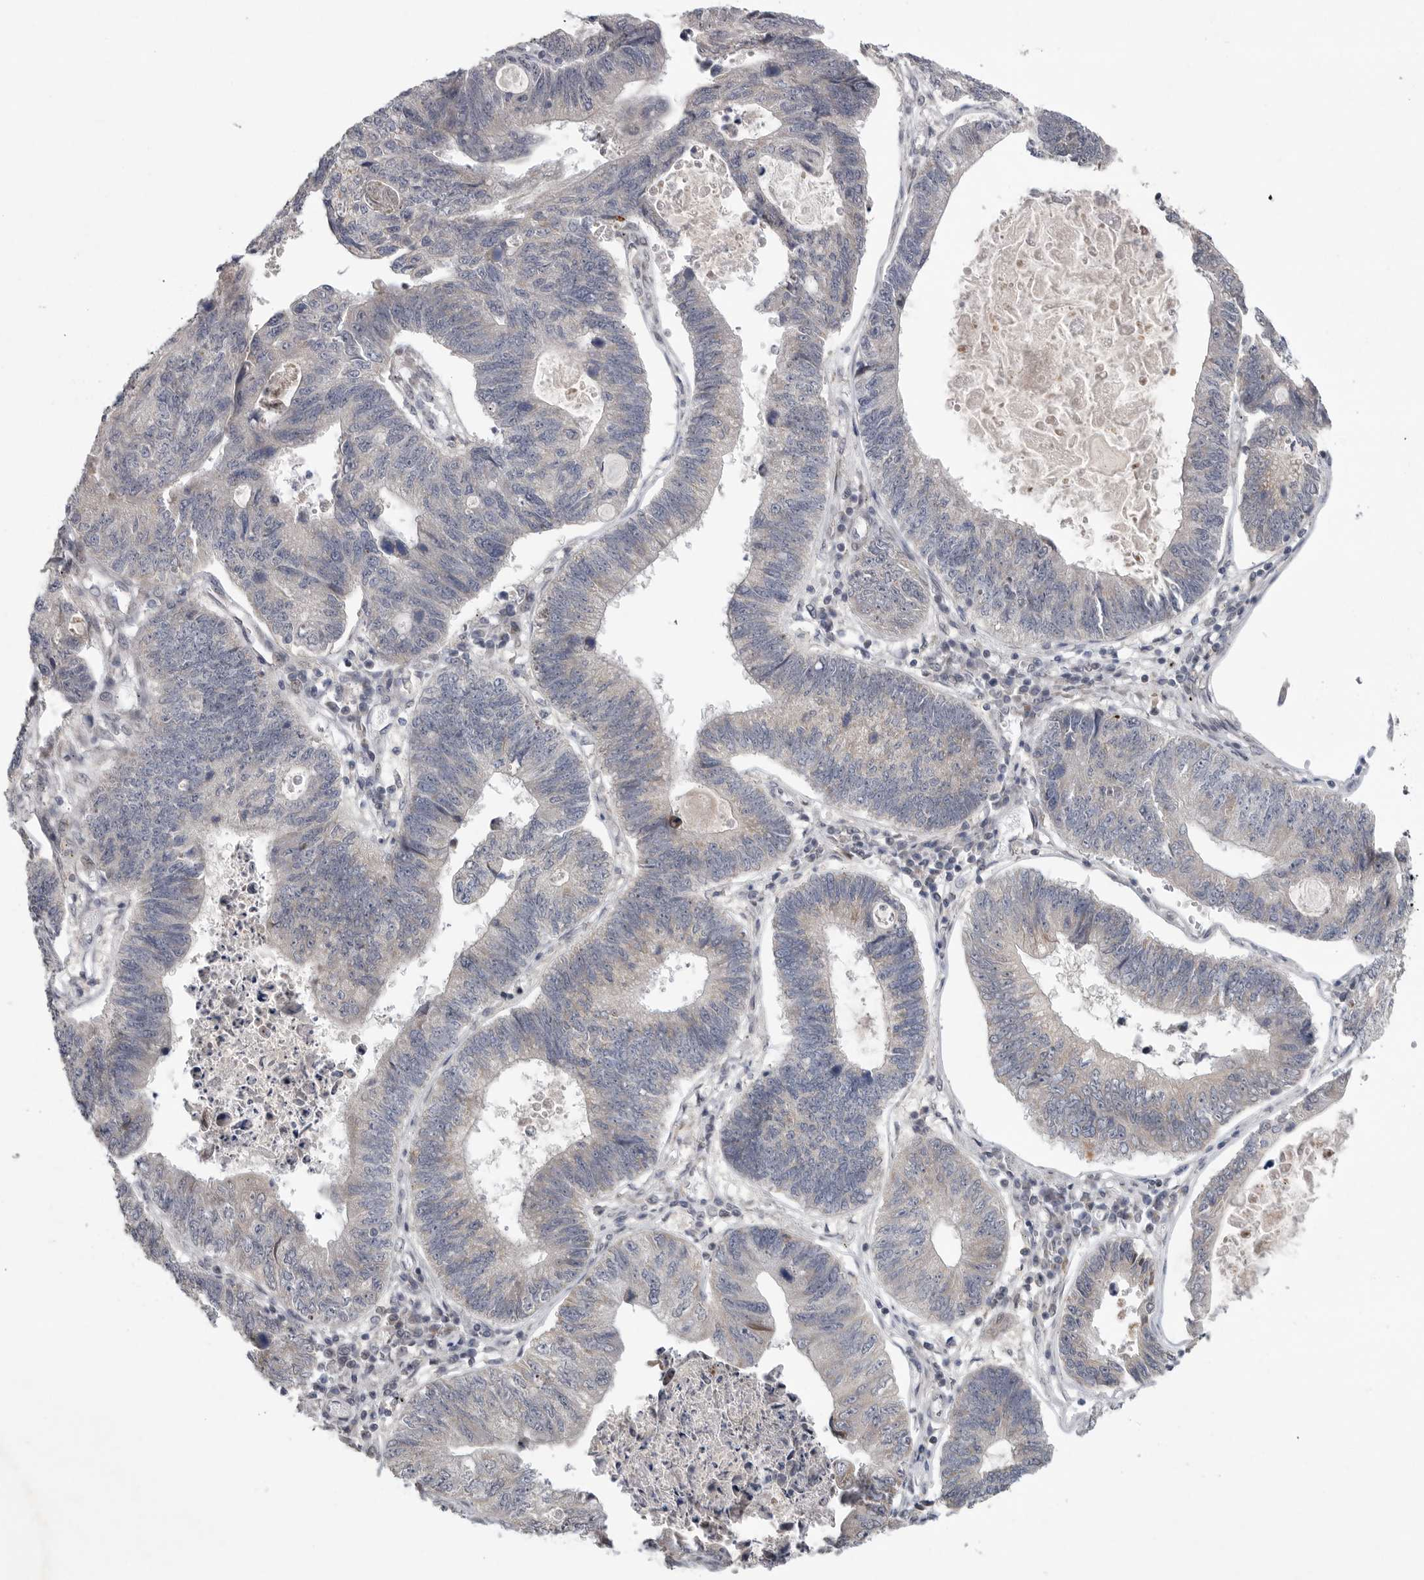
{"staining": {"intensity": "negative", "quantity": "none", "location": "none"}, "tissue": "stomach cancer", "cell_type": "Tumor cells", "image_type": "cancer", "snomed": [{"axis": "morphology", "description": "Adenocarcinoma, NOS"}, {"axis": "topography", "description": "Stomach"}], "caption": "The histopathology image exhibits no staining of tumor cells in stomach cancer.", "gene": "FBXO43", "patient": {"sex": "male", "age": 59}}